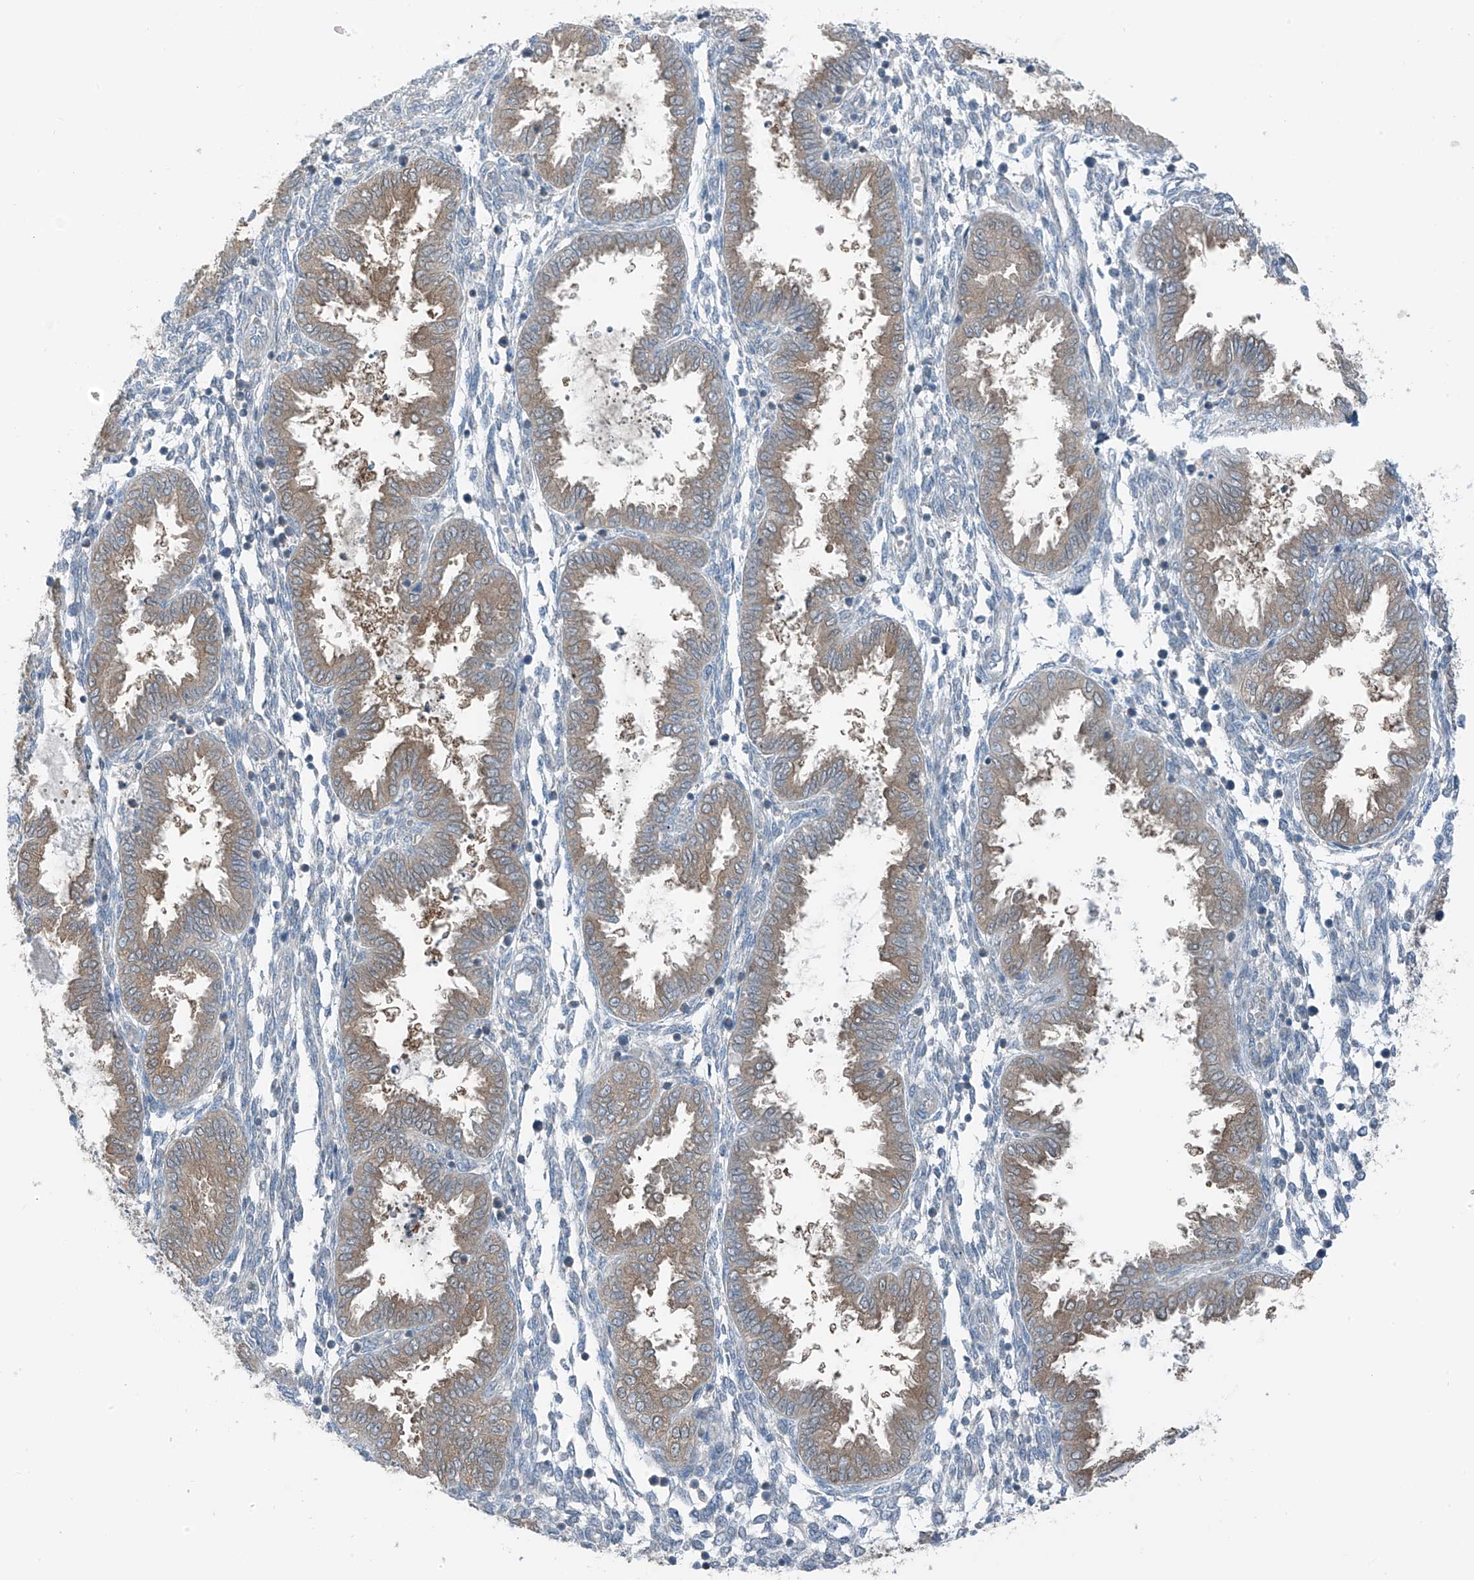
{"staining": {"intensity": "negative", "quantity": "none", "location": "none"}, "tissue": "endometrium", "cell_type": "Cells in endometrial stroma", "image_type": "normal", "snomed": [{"axis": "morphology", "description": "Normal tissue, NOS"}, {"axis": "topography", "description": "Endometrium"}], "caption": "Image shows no significant protein positivity in cells in endometrial stroma of unremarkable endometrium. The staining was performed using DAB (3,3'-diaminobenzidine) to visualize the protein expression in brown, while the nuclei were stained in blue with hematoxylin (Magnification: 20x).", "gene": "SLC12A6", "patient": {"sex": "female", "age": 33}}